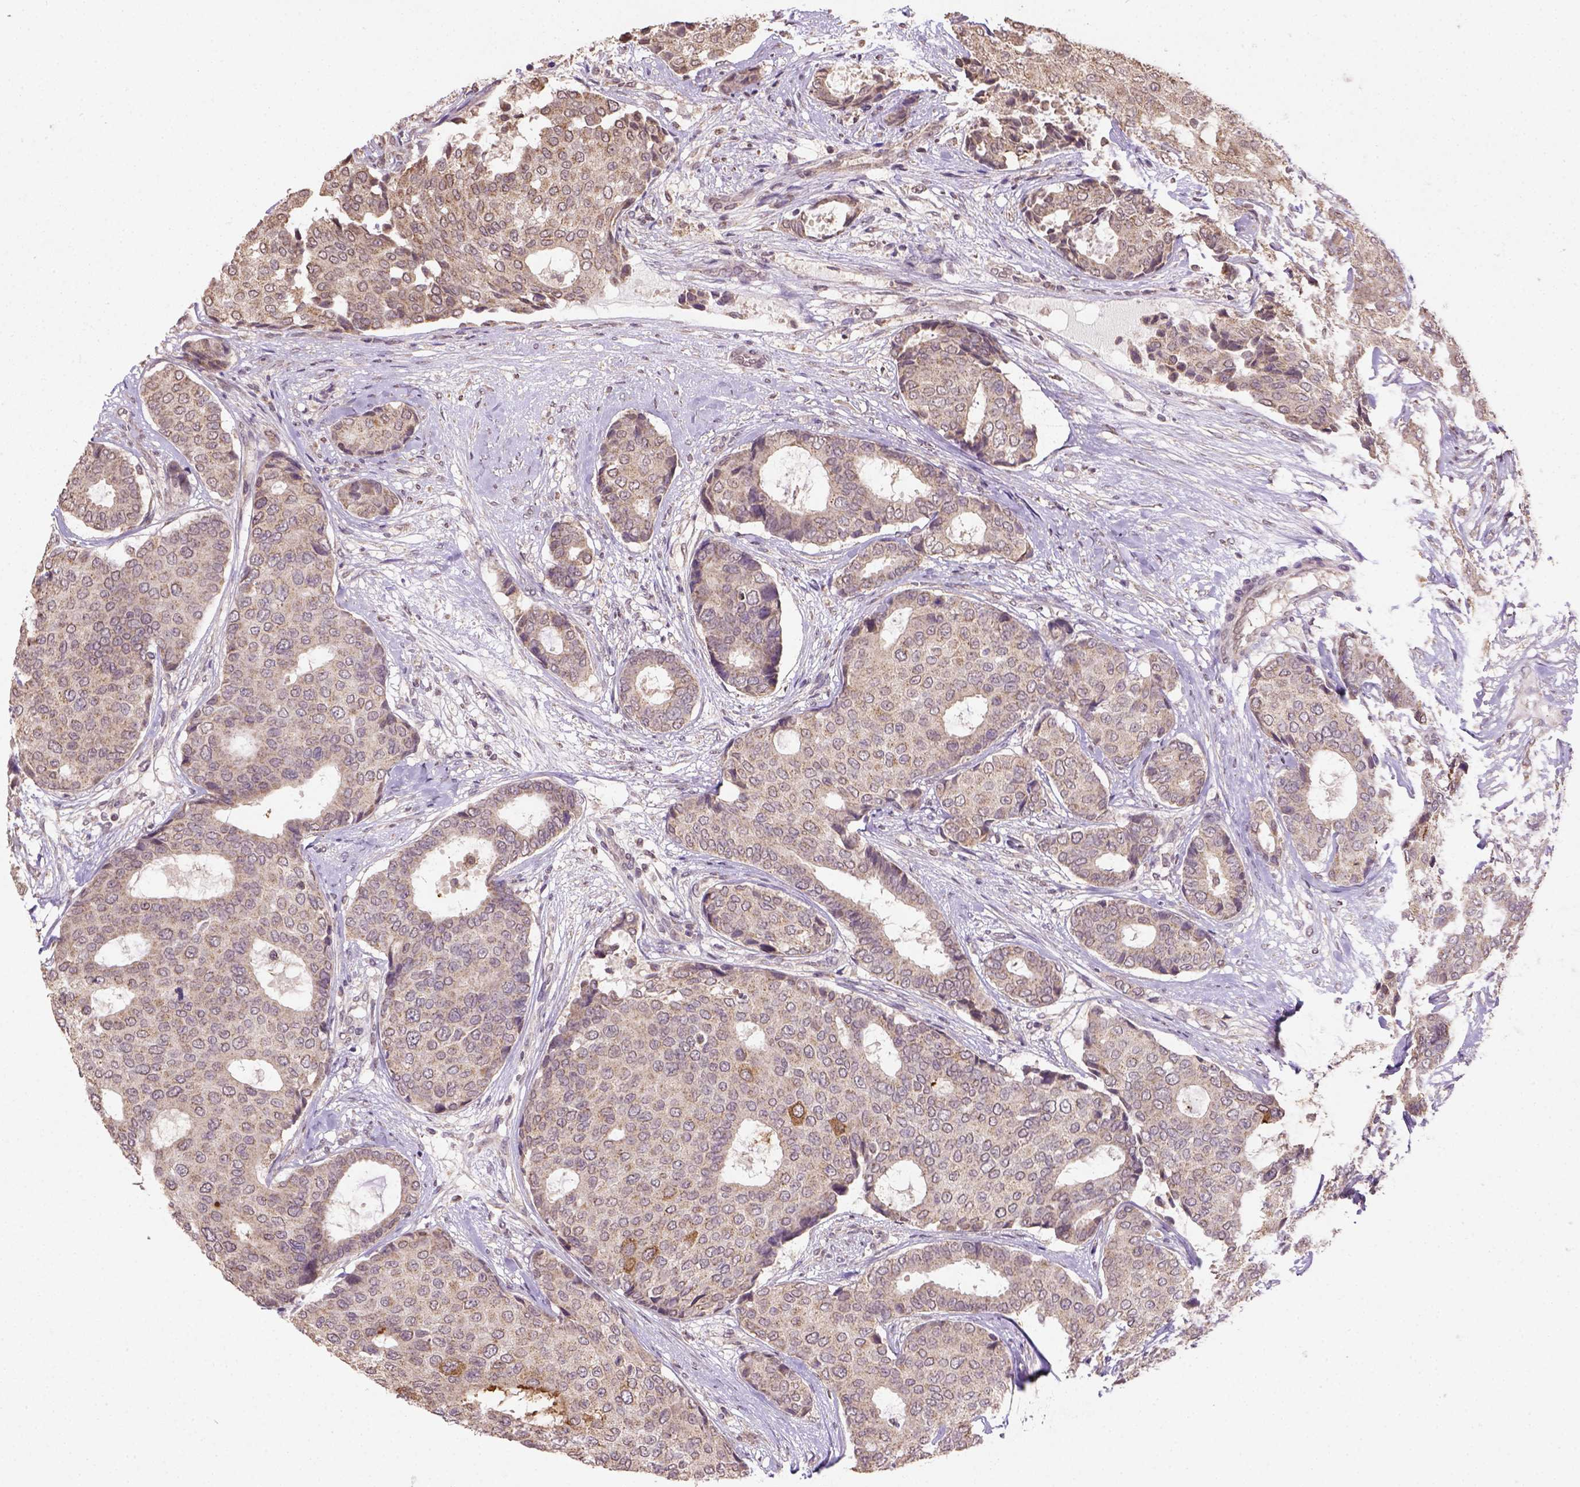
{"staining": {"intensity": "strong", "quantity": "<25%", "location": "cytoplasmic/membranous"}, "tissue": "breast cancer", "cell_type": "Tumor cells", "image_type": "cancer", "snomed": [{"axis": "morphology", "description": "Duct carcinoma"}, {"axis": "topography", "description": "Breast"}], "caption": "An image of human breast invasive ductal carcinoma stained for a protein shows strong cytoplasmic/membranous brown staining in tumor cells.", "gene": "NUDT10", "patient": {"sex": "female", "age": 75}}